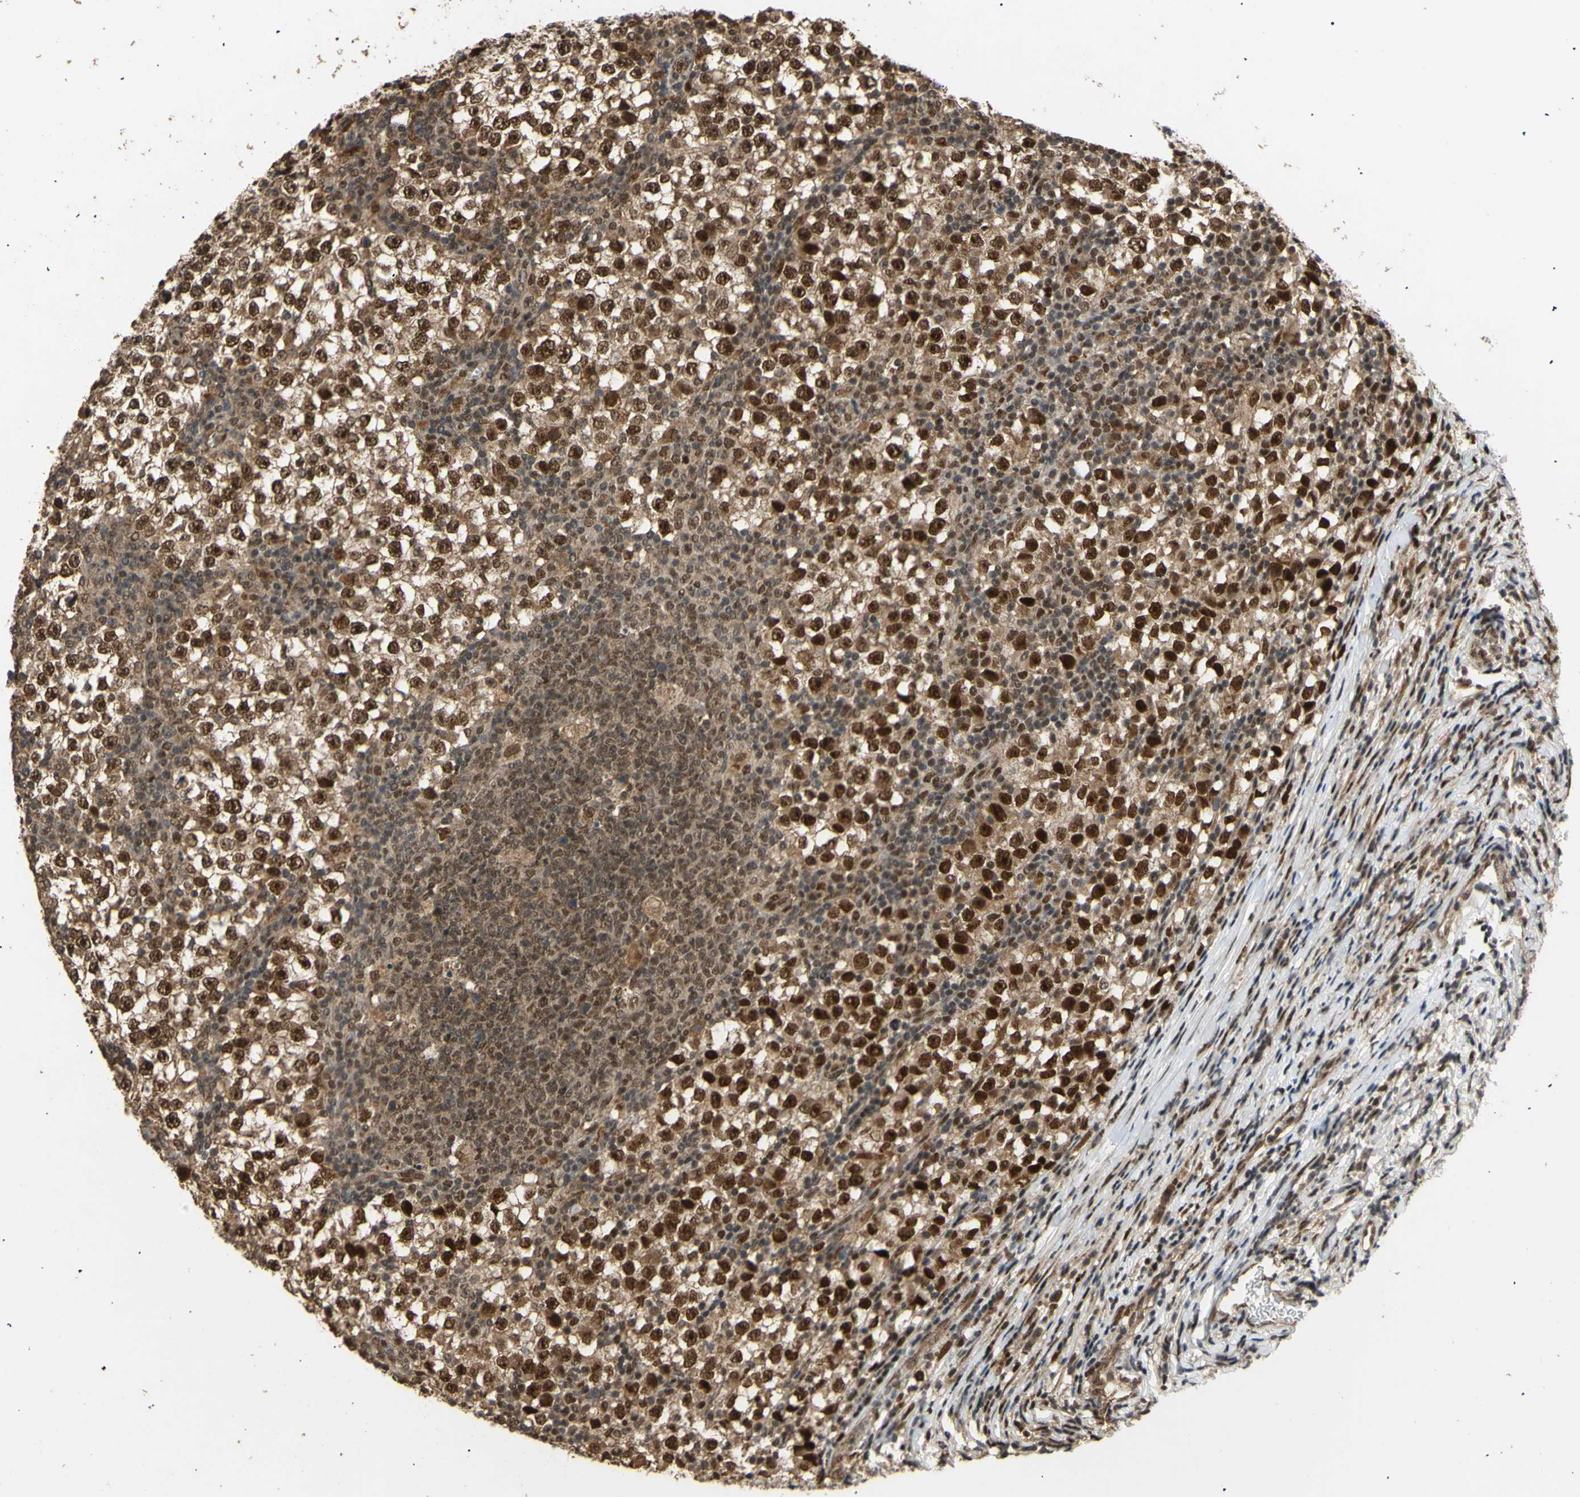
{"staining": {"intensity": "strong", "quantity": ">75%", "location": "cytoplasmic/membranous,nuclear"}, "tissue": "testis cancer", "cell_type": "Tumor cells", "image_type": "cancer", "snomed": [{"axis": "morphology", "description": "Seminoma, NOS"}, {"axis": "topography", "description": "Testis"}], "caption": "There is high levels of strong cytoplasmic/membranous and nuclear expression in tumor cells of testis cancer, as demonstrated by immunohistochemical staining (brown color).", "gene": "GTF2E2", "patient": {"sex": "male", "age": 65}}